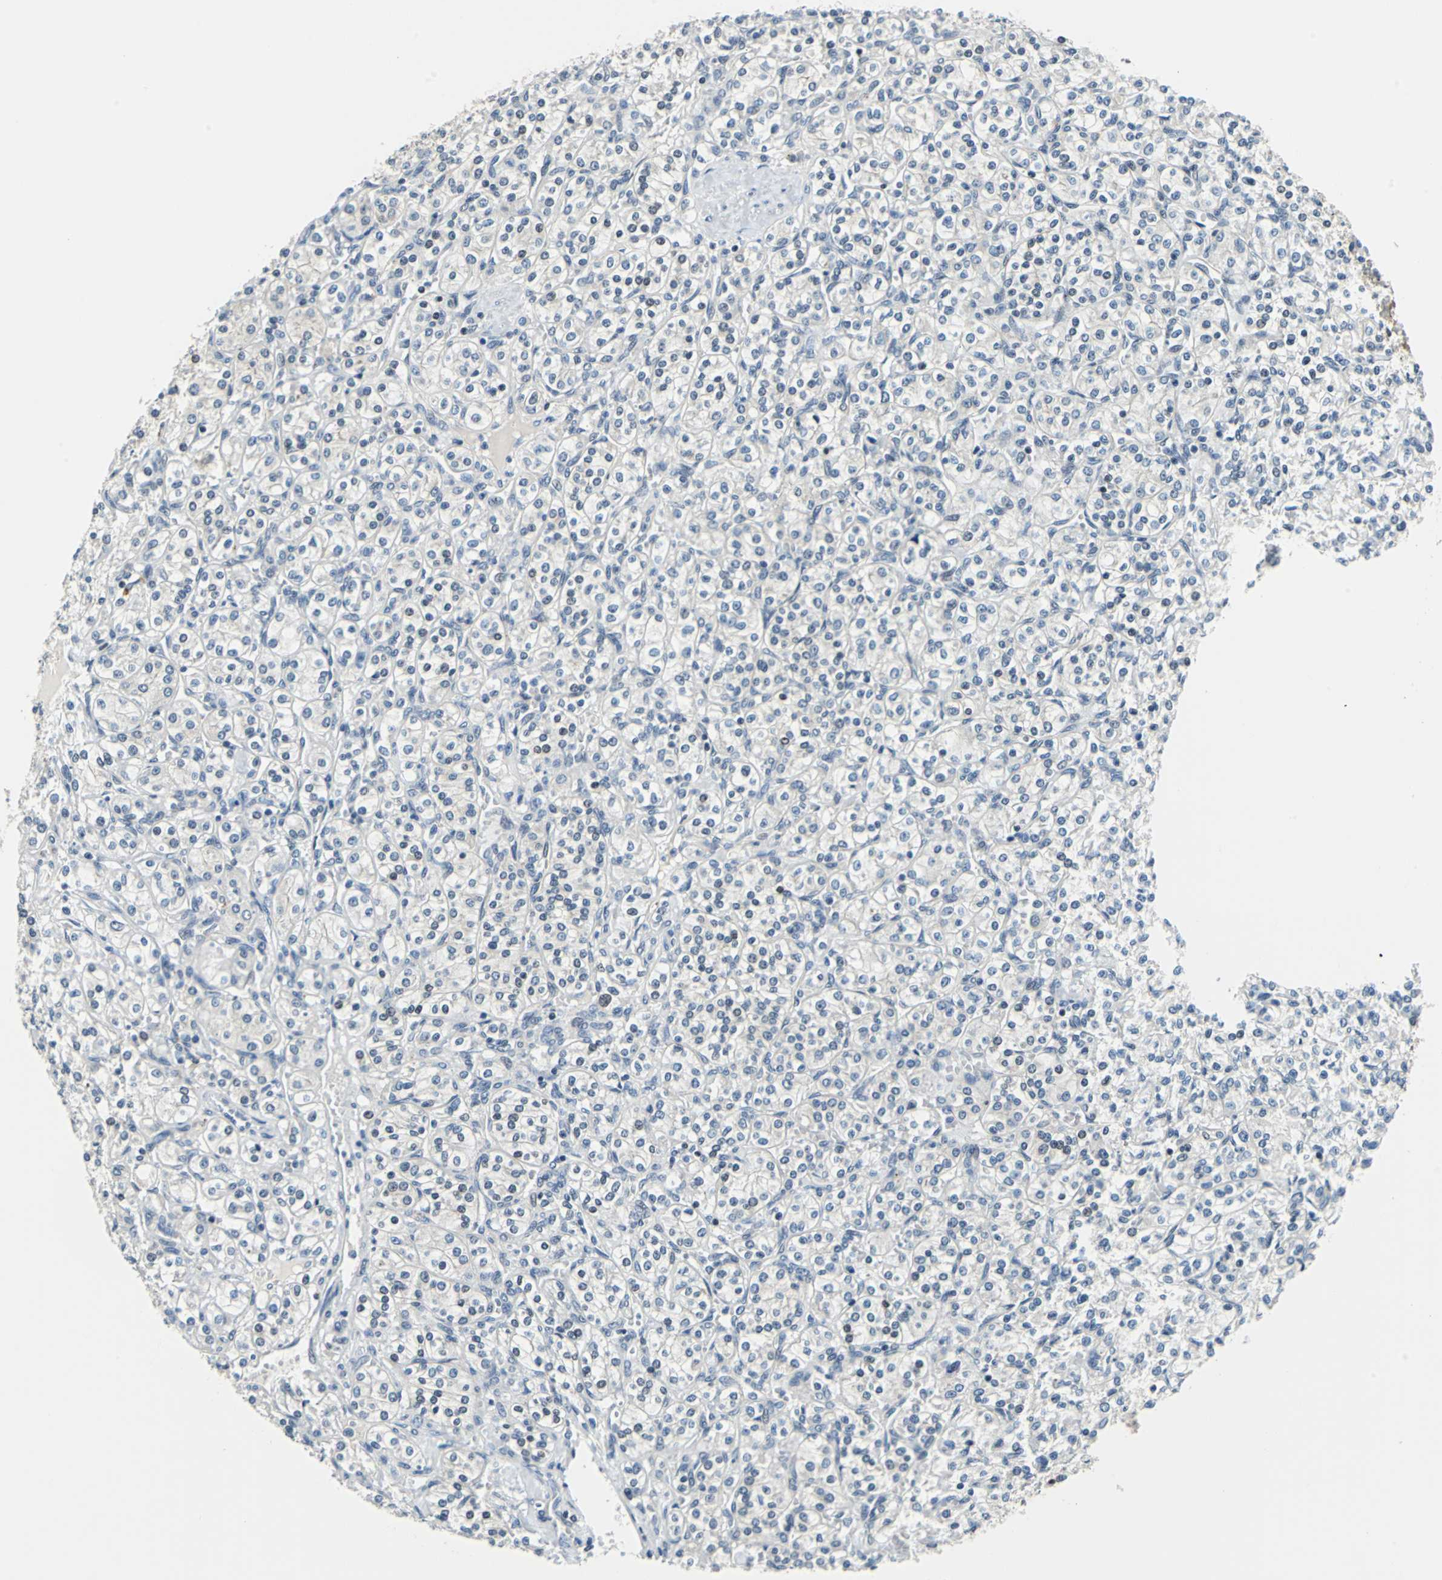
{"staining": {"intensity": "negative", "quantity": "none", "location": "none"}, "tissue": "renal cancer", "cell_type": "Tumor cells", "image_type": "cancer", "snomed": [{"axis": "morphology", "description": "Adenocarcinoma, NOS"}, {"axis": "topography", "description": "Kidney"}], "caption": "This micrograph is of renal adenocarcinoma stained with immunohistochemistry to label a protein in brown with the nuclei are counter-stained blue. There is no positivity in tumor cells.", "gene": "HCFC2", "patient": {"sex": "male", "age": 77}}